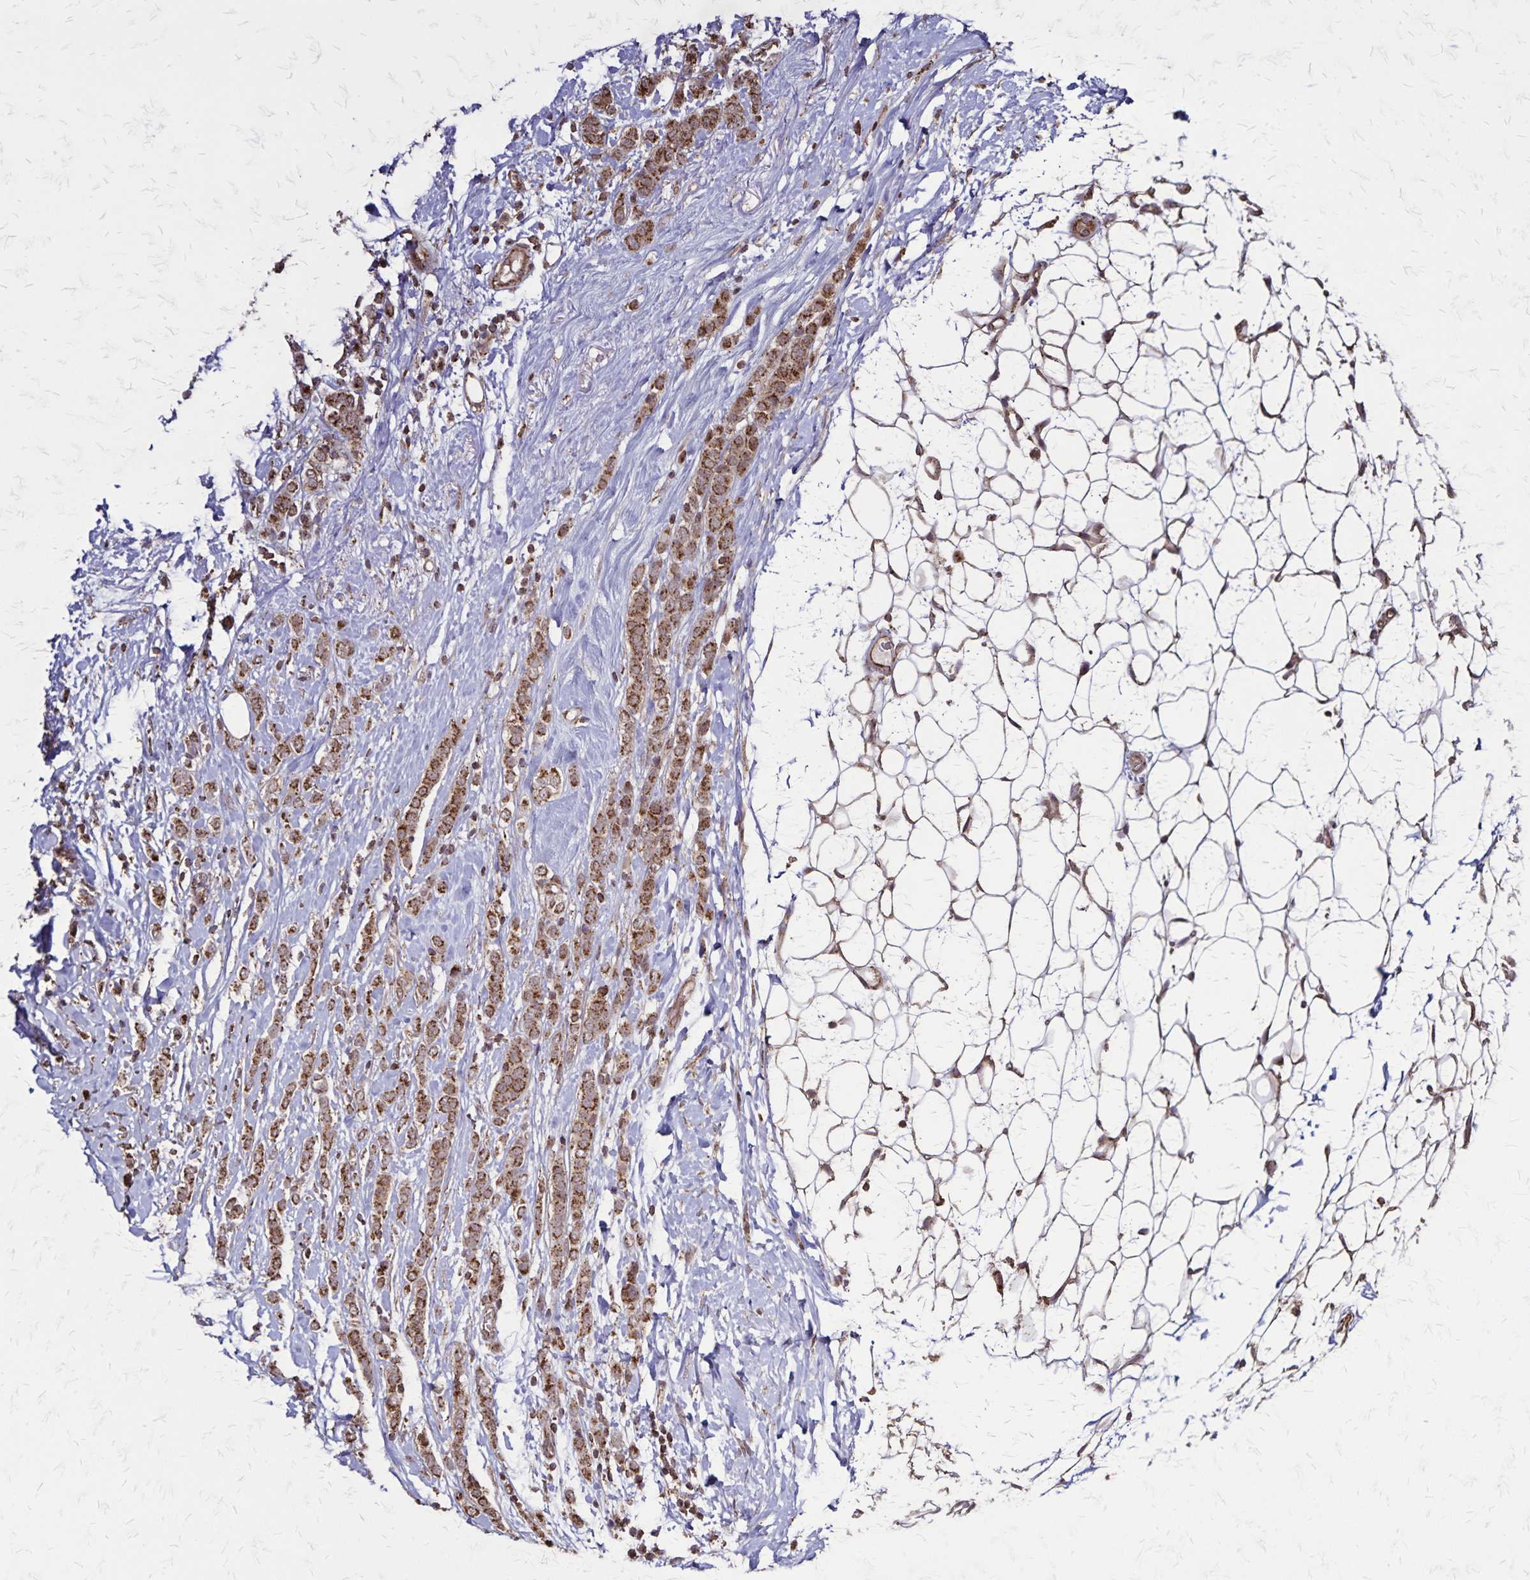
{"staining": {"intensity": "strong", "quantity": ">75%", "location": "cytoplasmic/membranous"}, "tissue": "breast cancer", "cell_type": "Tumor cells", "image_type": "cancer", "snomed": [{"axis": "morphology", "description": "Lobular carcinoma"}, {"axis": "topography", "description": "Breast"}], "caption": "Immunohistochemical staining of human breast lobular carcinoma exhibits high levels of strong cytoplasmic/membranous protein staining in about >75% of tumor cells.", "gene": "NFS1", "patient": {"sex": "female", "age": 49}}